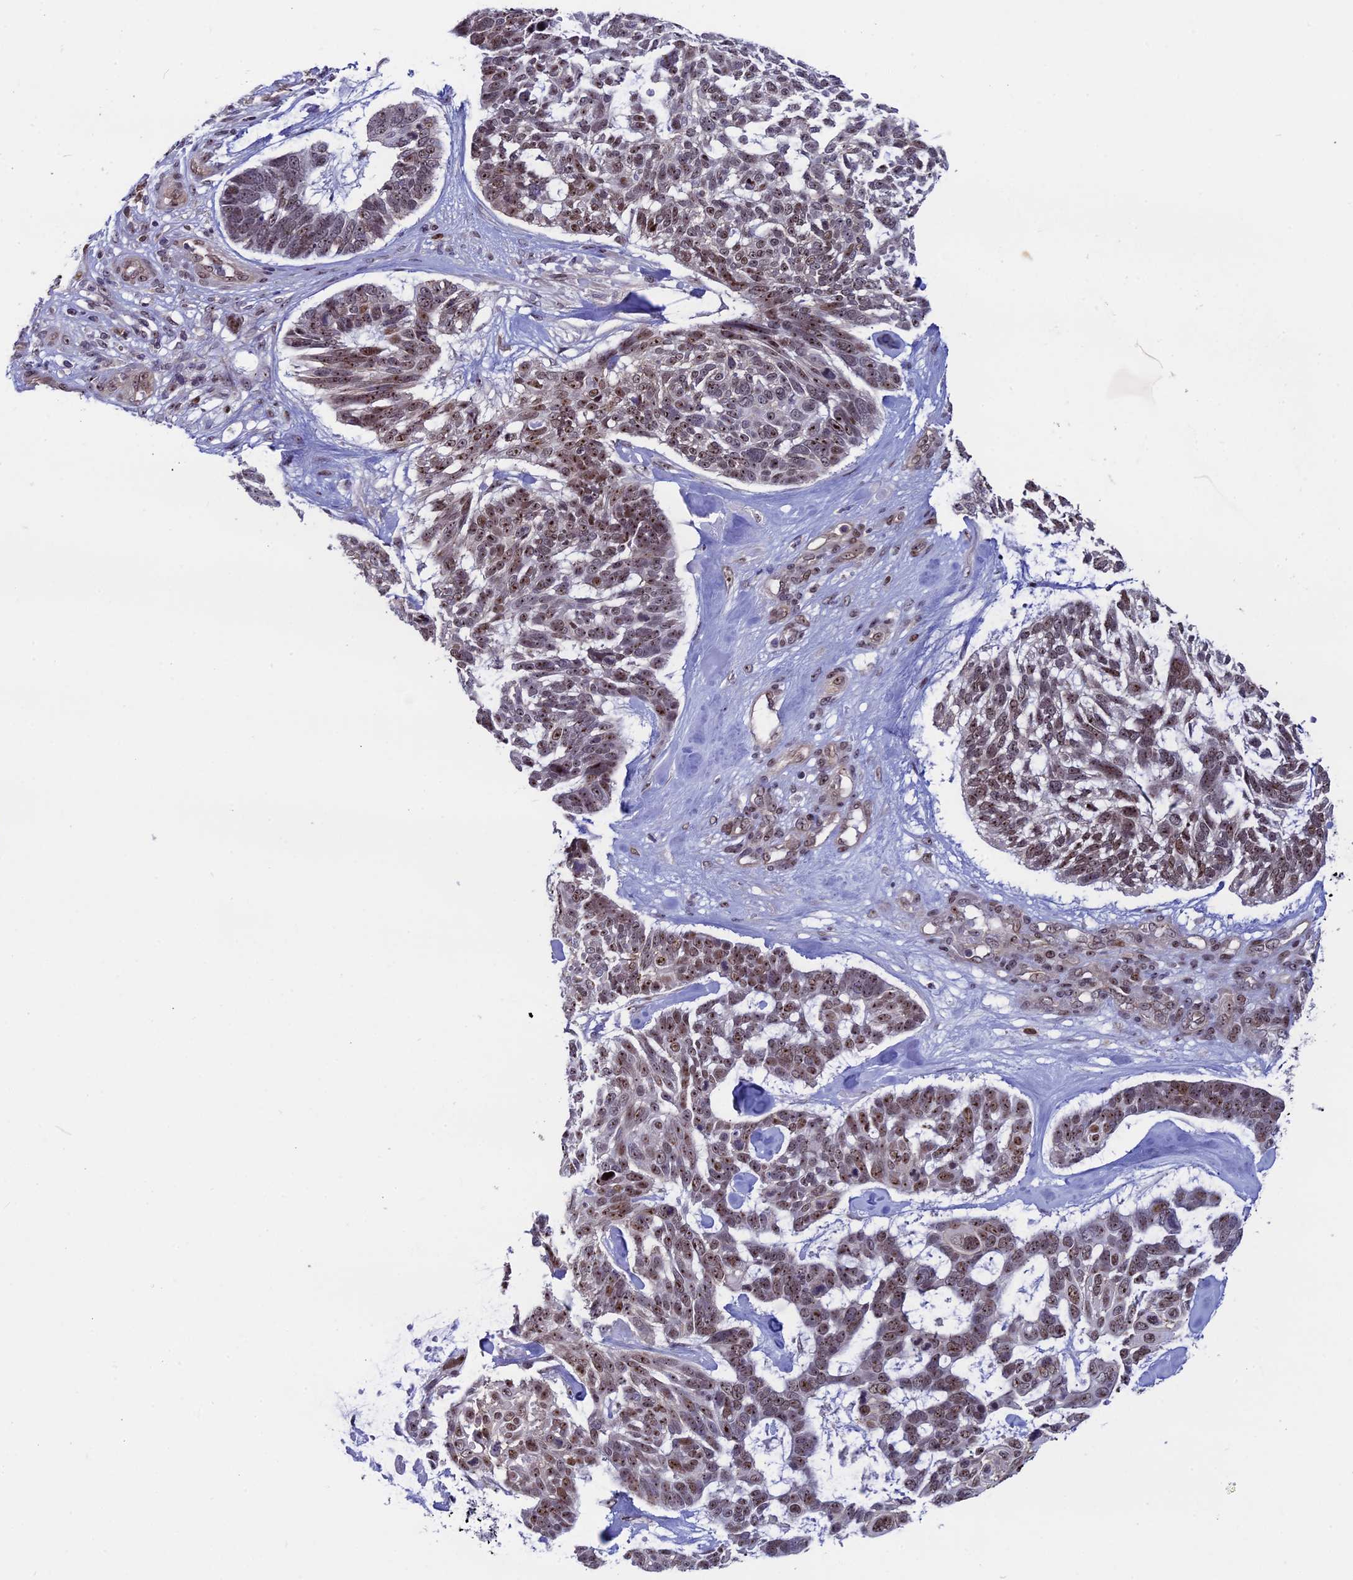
{"staining": {"intensity": "moderate", "quantity": ">75%", "location": "nuclear"}, "tissue": "skin cancer", "cell_type": "Tumor cells", "image_type": "cancer", "snomed": [{"axis": "morphology", "description": "Basal cell carcinoma"}, {"axis": "topography", "description": "Skin"}], "caption": "A brown stain shows moderate nuclear expression of a protein in human skin cancer tumor cells.", "gene": "CCDC86", "patient": {"sex": "male", "age": 88}}